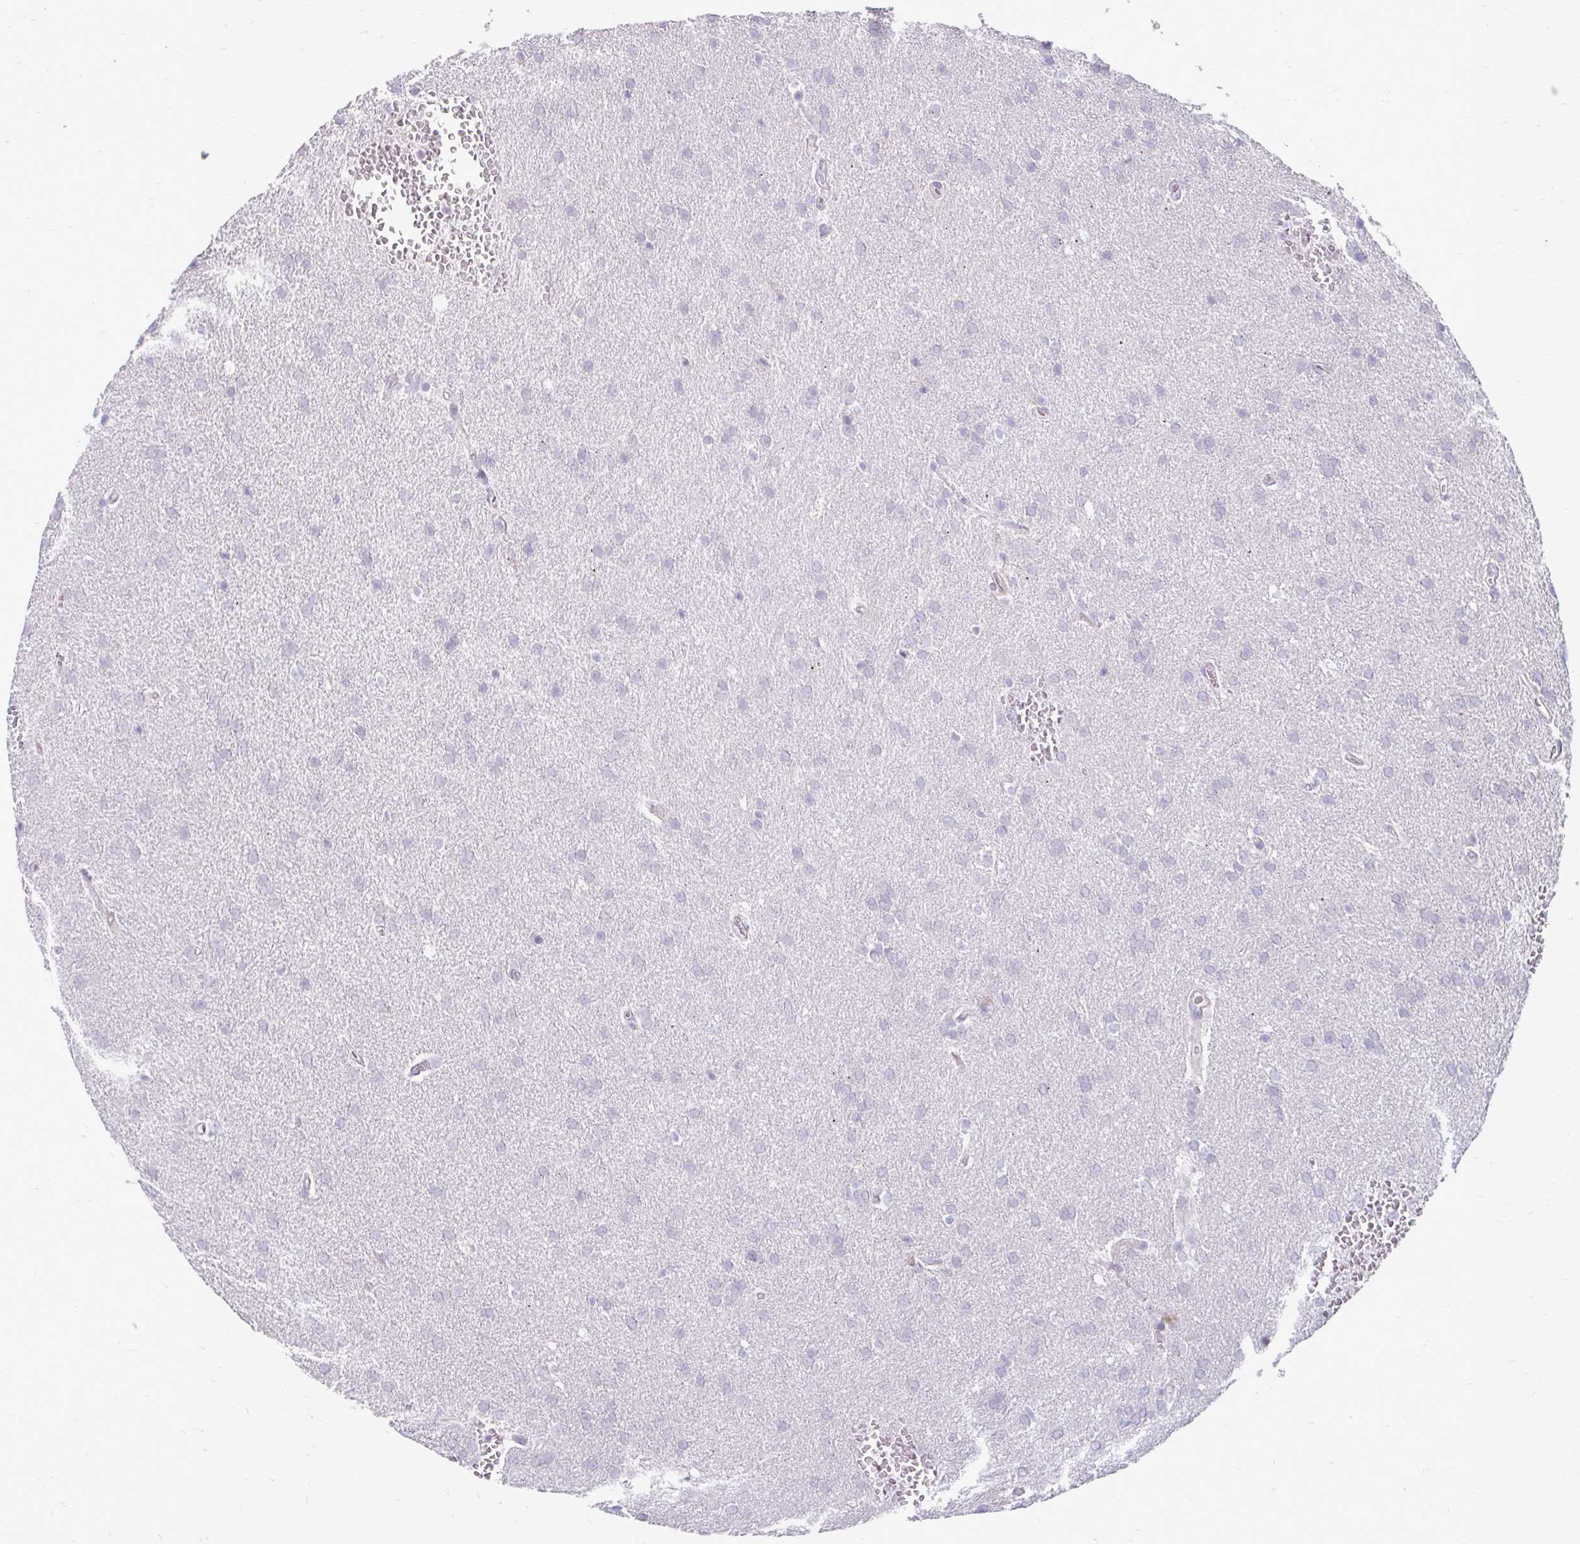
{"staining": {"intensity": "negative", "quantity": "none", "location": "none"}, "tissue": "glioma", "cell_type": "Tumor cells", "image_type": "cancer", "snomed": [{"axis": "morphology", "description": "Glioma, malignant, Low grade"}, {"axis": "topography", "description": "Brain"}], "caption": "Histopathology image shows no protein staining in tumor cells of glioma tissue.", "gene": "CHIA", "patient": {"sex": "female", "age": 33}}